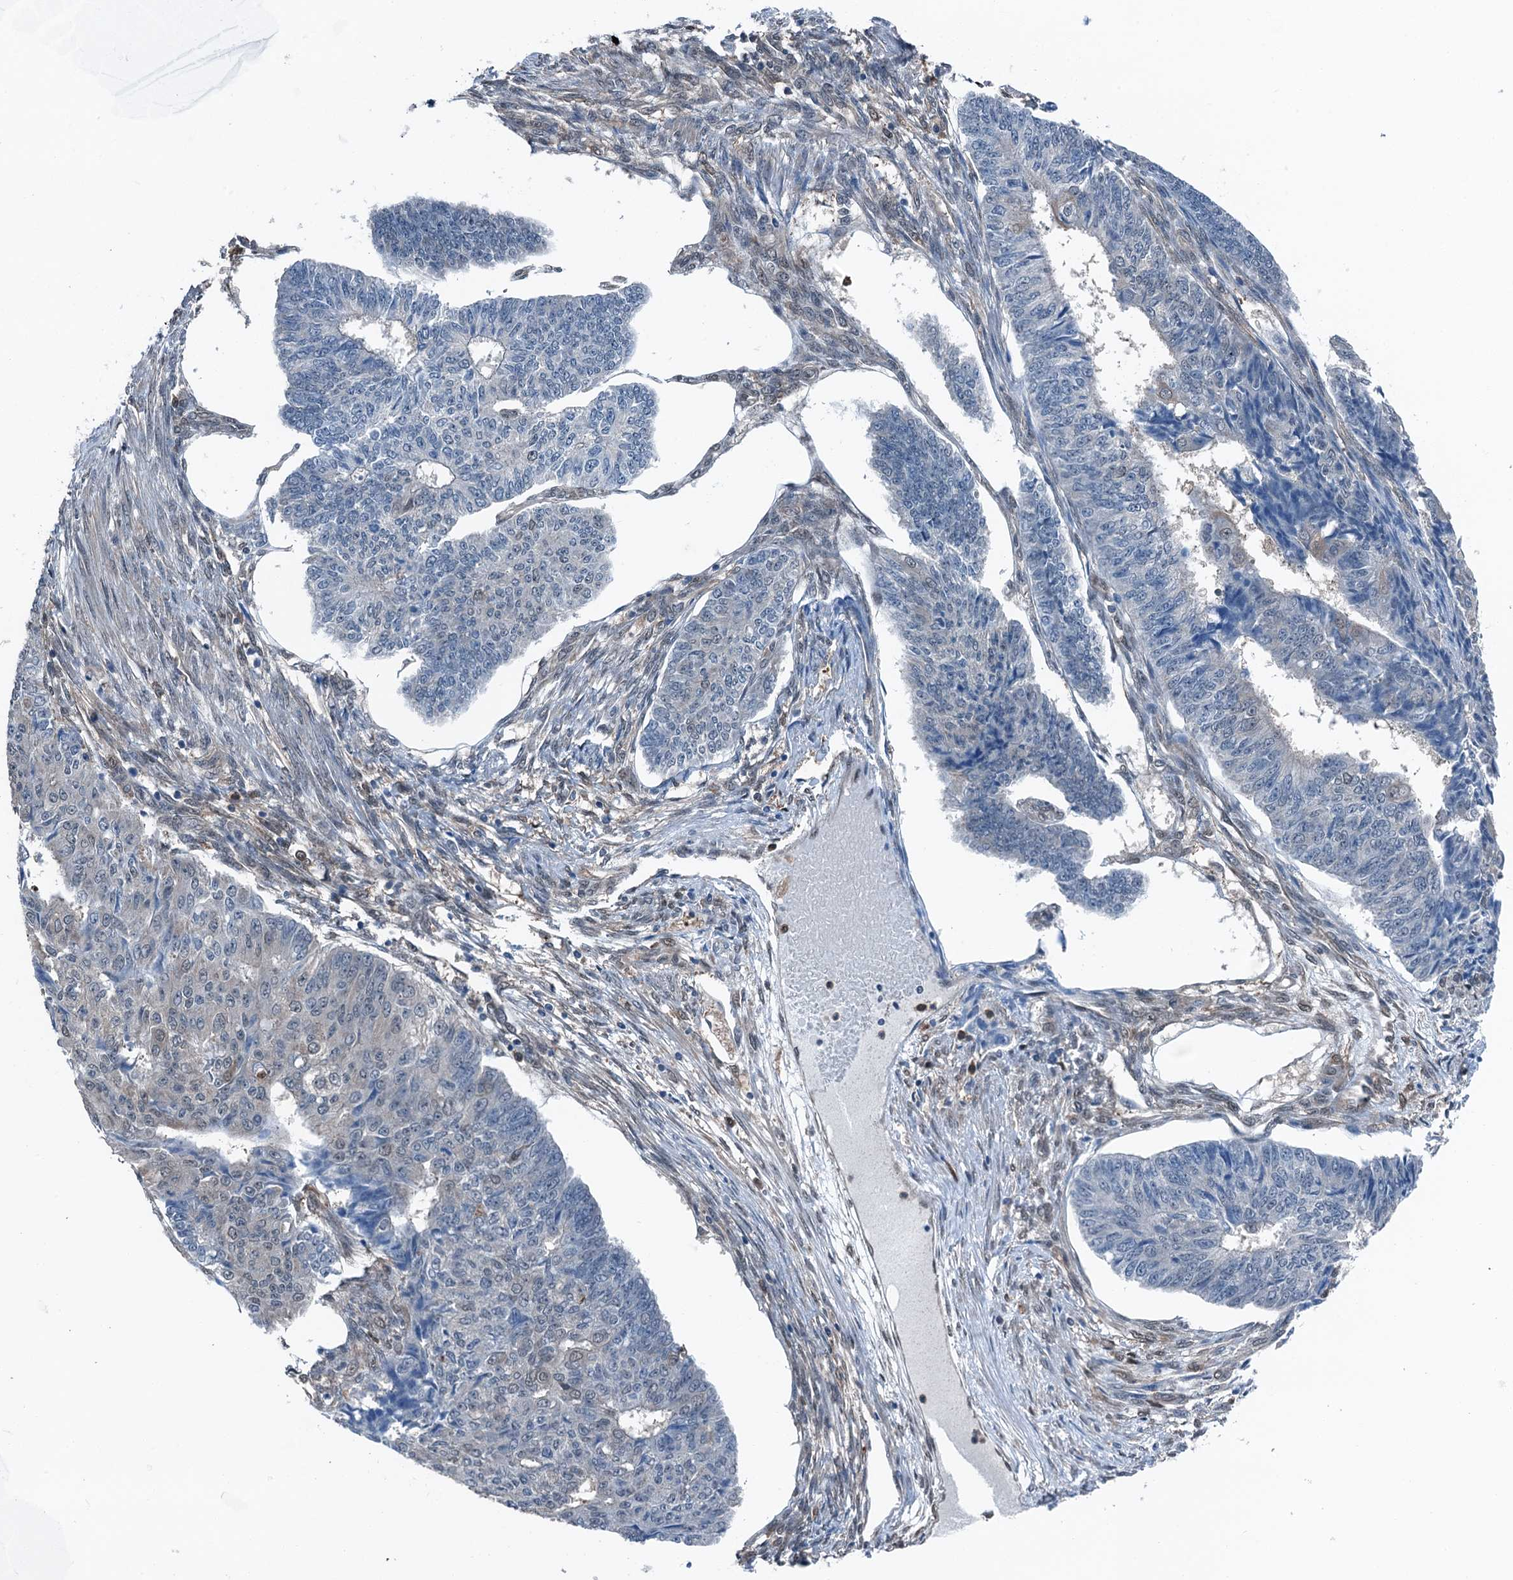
{"staining": {"intensity": "negative", "quantity": "none", "location": "none"}, "tissue": "endometrial cancer", "cell_type": "Tumor cells", "image_type": "cancer", "snomed": [{"axis": "morphology", "description": "Adenocarcinoma, NOS"}, {"axis": "topography", "description": "Endometrium"}], "caption": "Endometrial cancer (adenocarcinoma) stained for a protein using immunohistochemistry (IHC) exhibits no staining tumor cells.", "gene": "RNH1", "patient": {"sex": "female", "age": 32}}